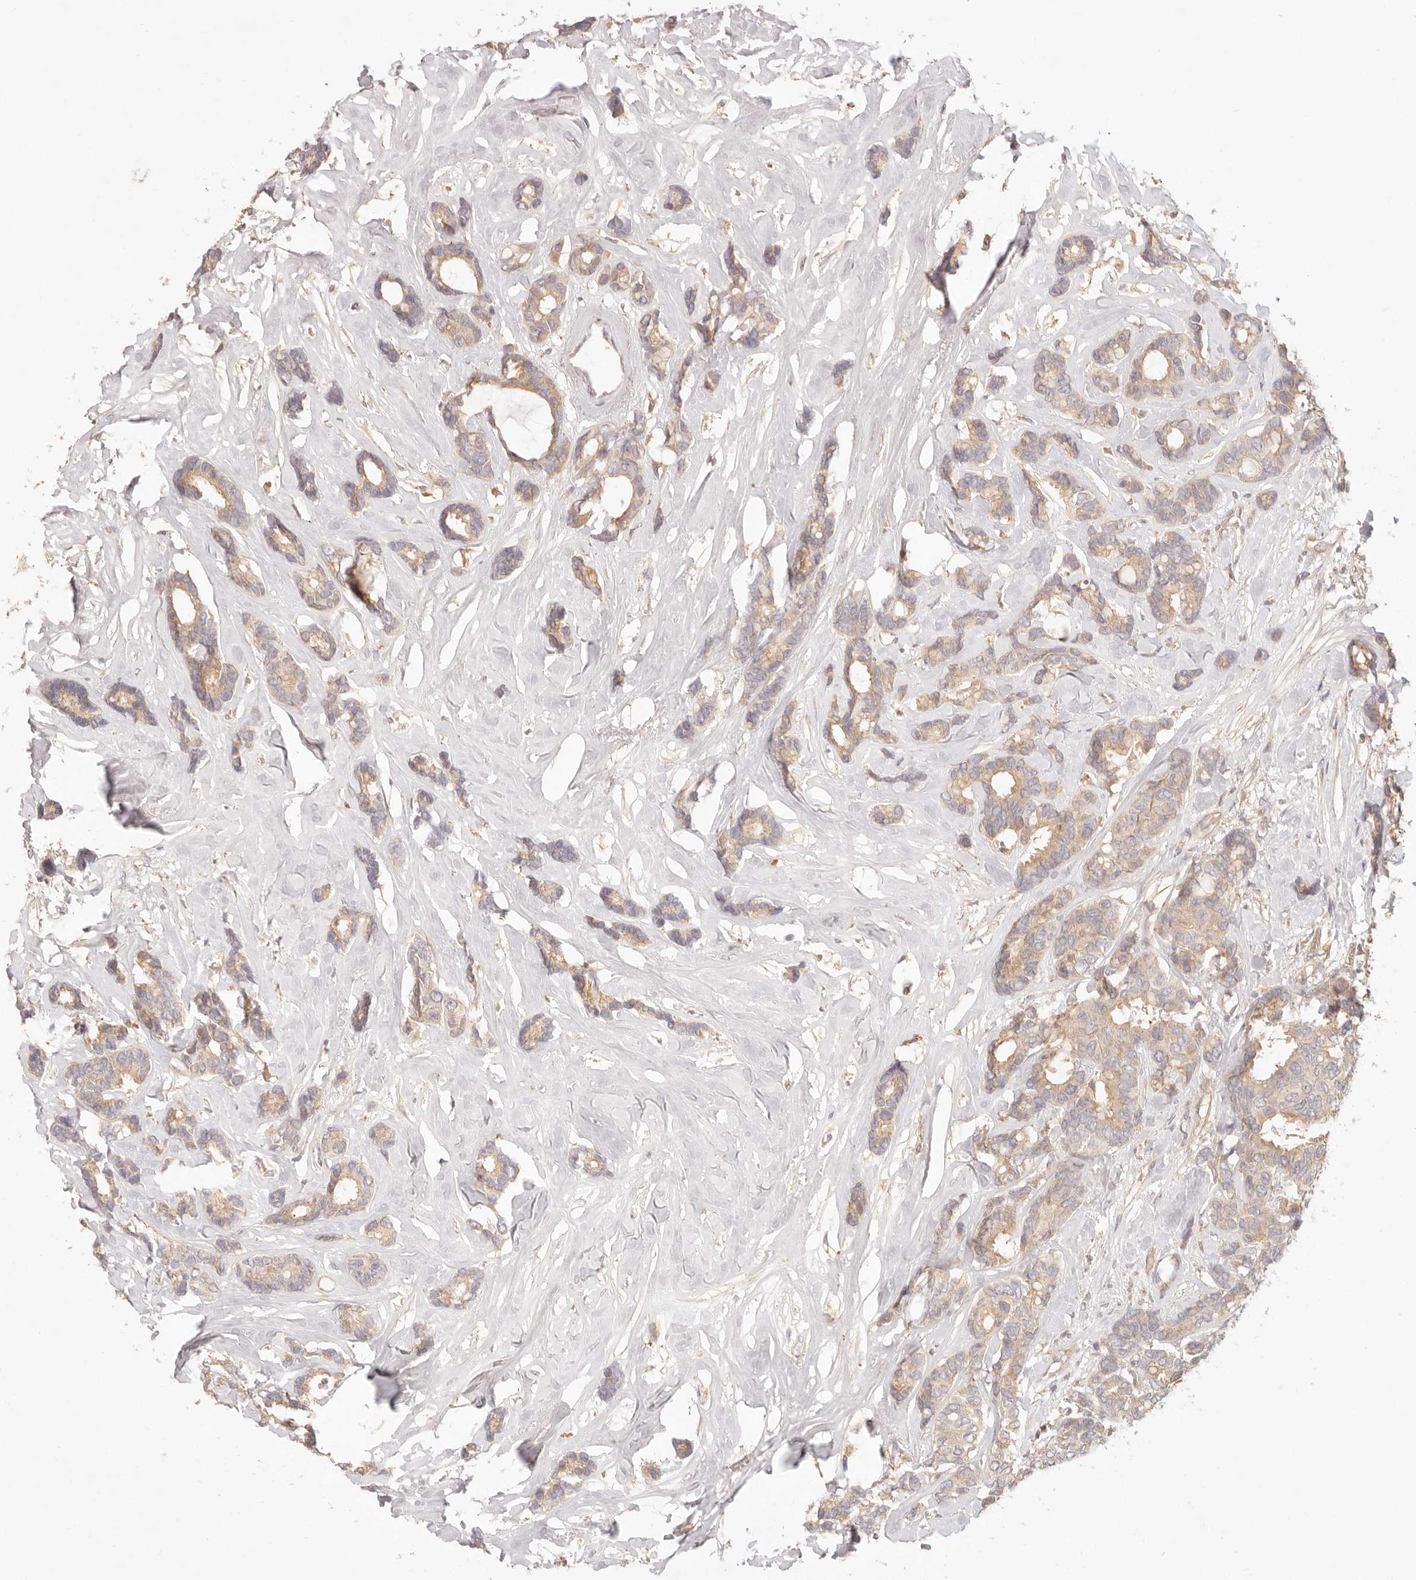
{"staining": {"intensity": "weak", "quantity": ">75%", "location": "cytoplasmic/membranous"}, "tissue": "breast cancer", "cell_type": "Tumor cells", "image_type": "cancer", "snomed": [{"axis": "morphology", "description": "Duct carcinoma"}, {"axis": "topography", "description": "Breast"}], "caption": "High-magnification brightfield microscopy of breast cancer stained with DAB (brown) and counterstained with hematoxylin (blue). tumor cells exhibit weak cytoplasmic/membranous positivity is seen in about>75% of cells.", "gene": "PPP1R3B", "patient": {"sex": "female", "age": 87}}